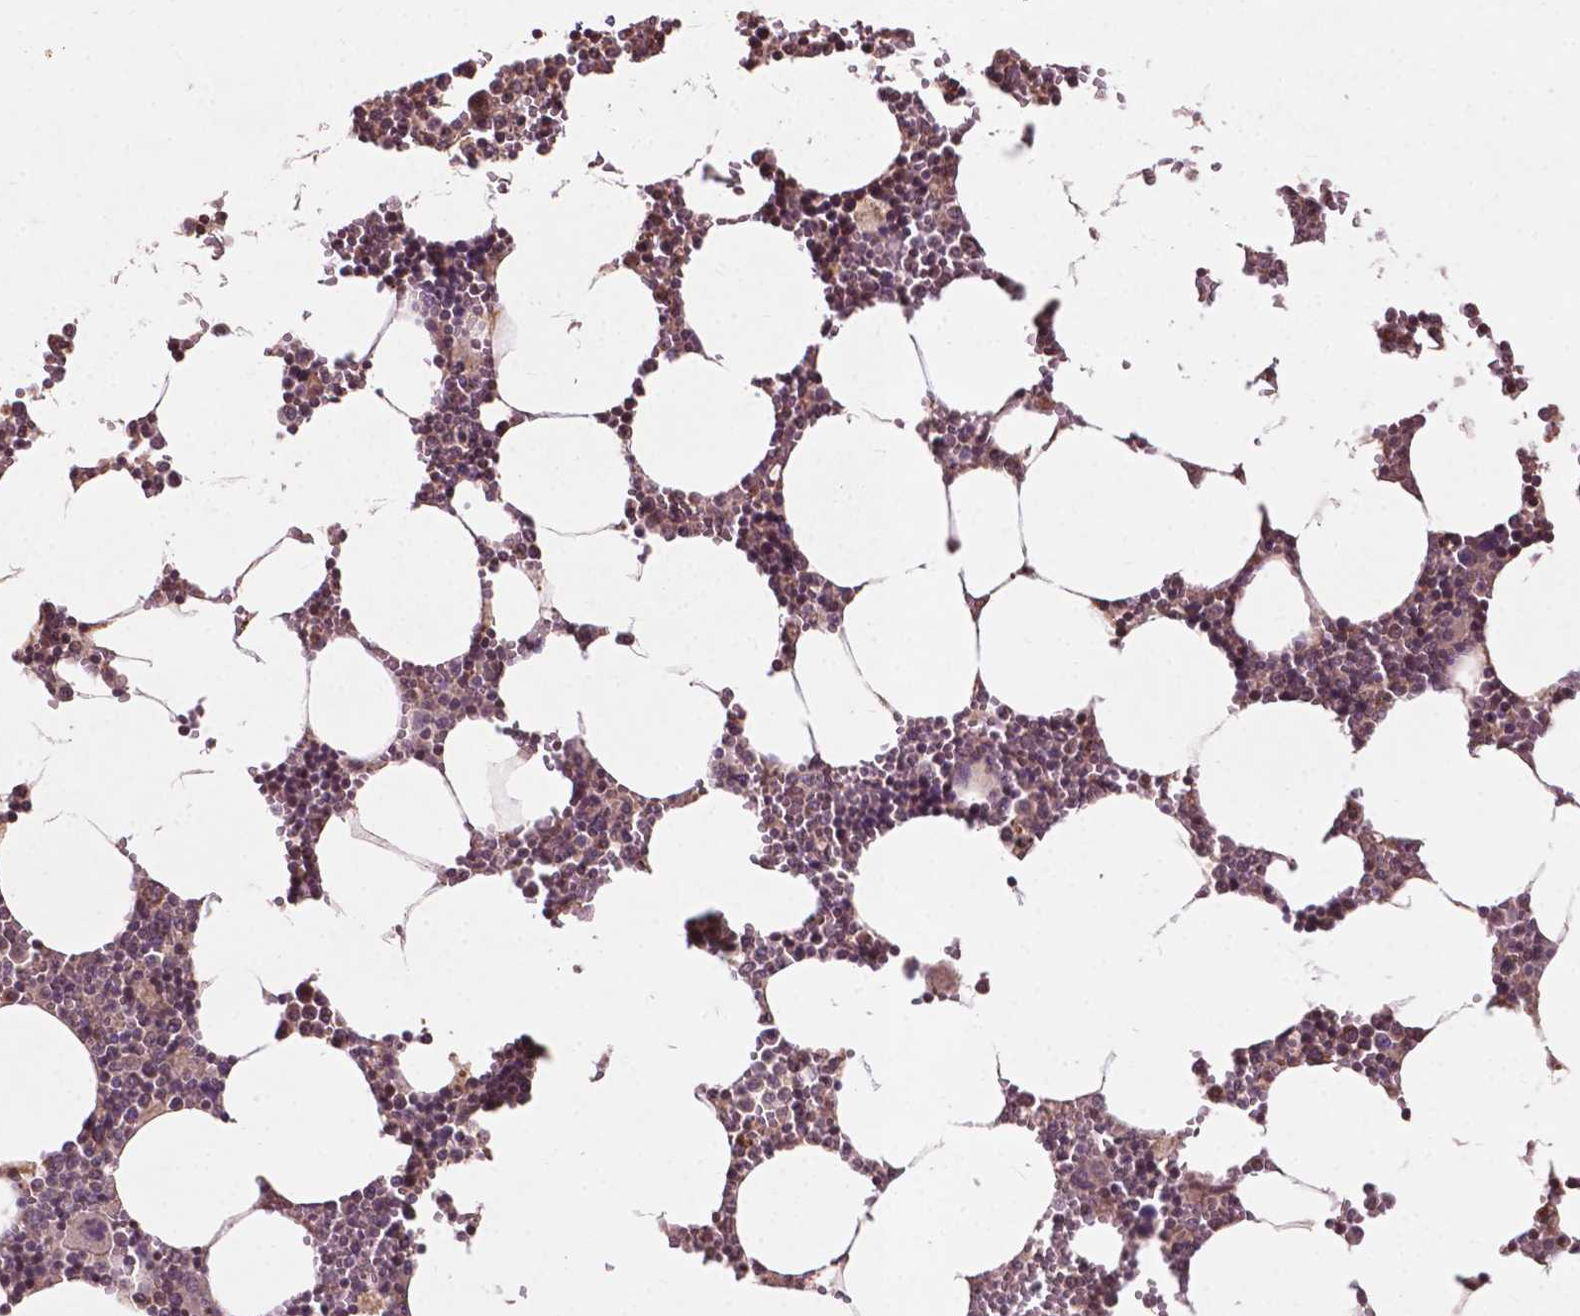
{"staining": {"intensity": "moderate", "quantity": "25%-75%", "location": "cytoplasmic/membranous,nuclear"}, "tissue": "bone marrow", "cell_type": "Hematopoietic cells", "image_type": "normal", "snomed": [{"axis": "morphology", "description": "Normal tissue, NOS"}, {"axis": "topography", "description": "Bone marrow"}], "caption": "Brown immunohistochemical staining in normal bone marrow demonstrates moderate cytoplasmic/membranous,nuclear expression in about 25%-75% of hematopoietic cells.", "gene": "CDC42BPA", "patient": {"sex": "male", "age": 54}}